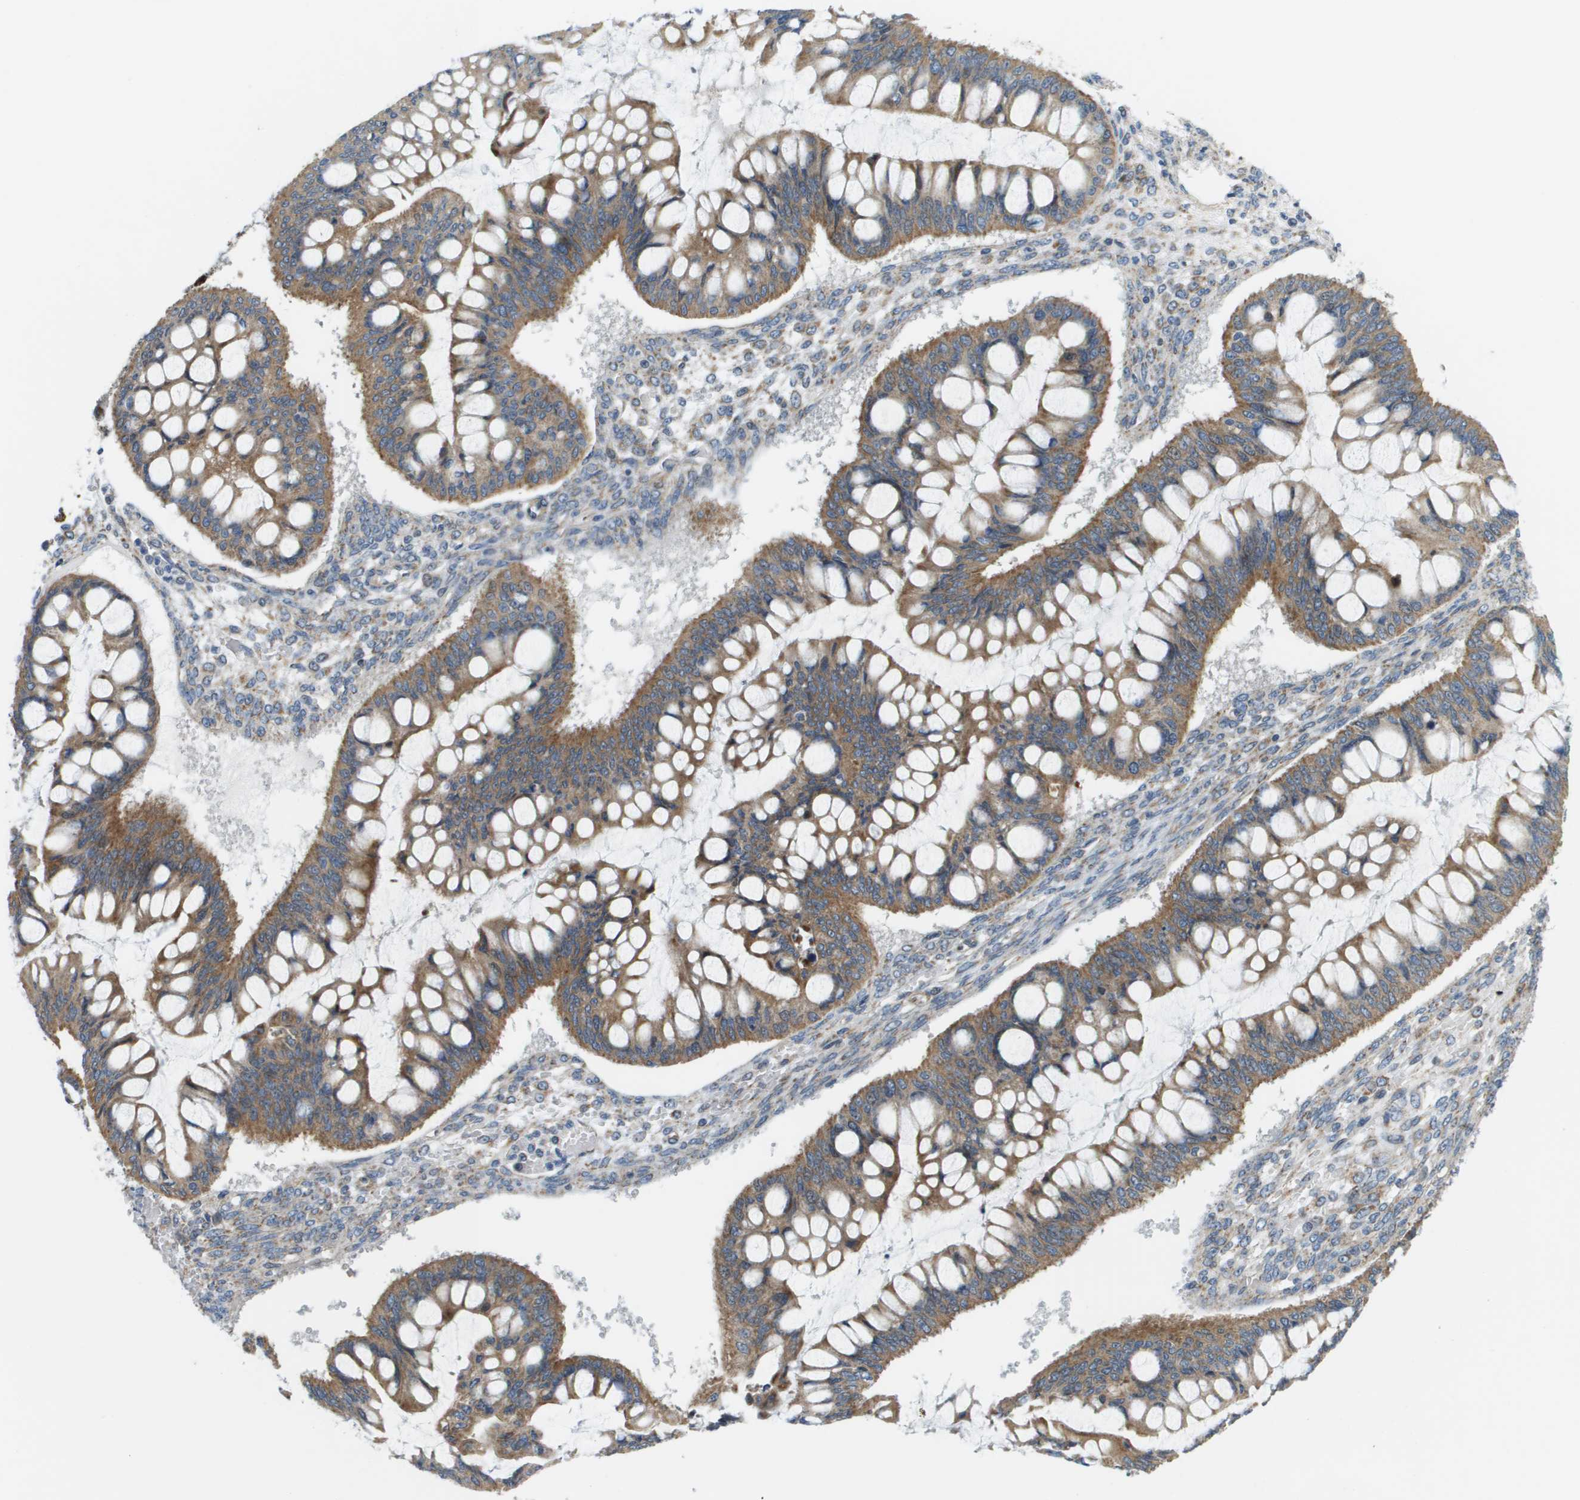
{"staining": {"intensity": "moderate", "quantity": ">75%", "location": "cytoplasmic/membranous"}, "tissue": "ovarian cancer", "cell_type": "Tumor cells", "image_type": "cancer", "snomed": [{"axis": "morphology", "description": "Cystadenocarcinoma, mucinous, NOS"}, {"axis": "topography", "description": "Ovary"}], "caption": "Protein analysis of ovarian cancer tissue exhibits moderate cytoplasmic/membranous positivity in about >75% of tumor cells. Using DAB (brown) and hematoxylin (blue) stains, captured at high magnification using brightfield microscopy.", "gene": "KRT23", "patient": {"sex": "female", "age": 73}}